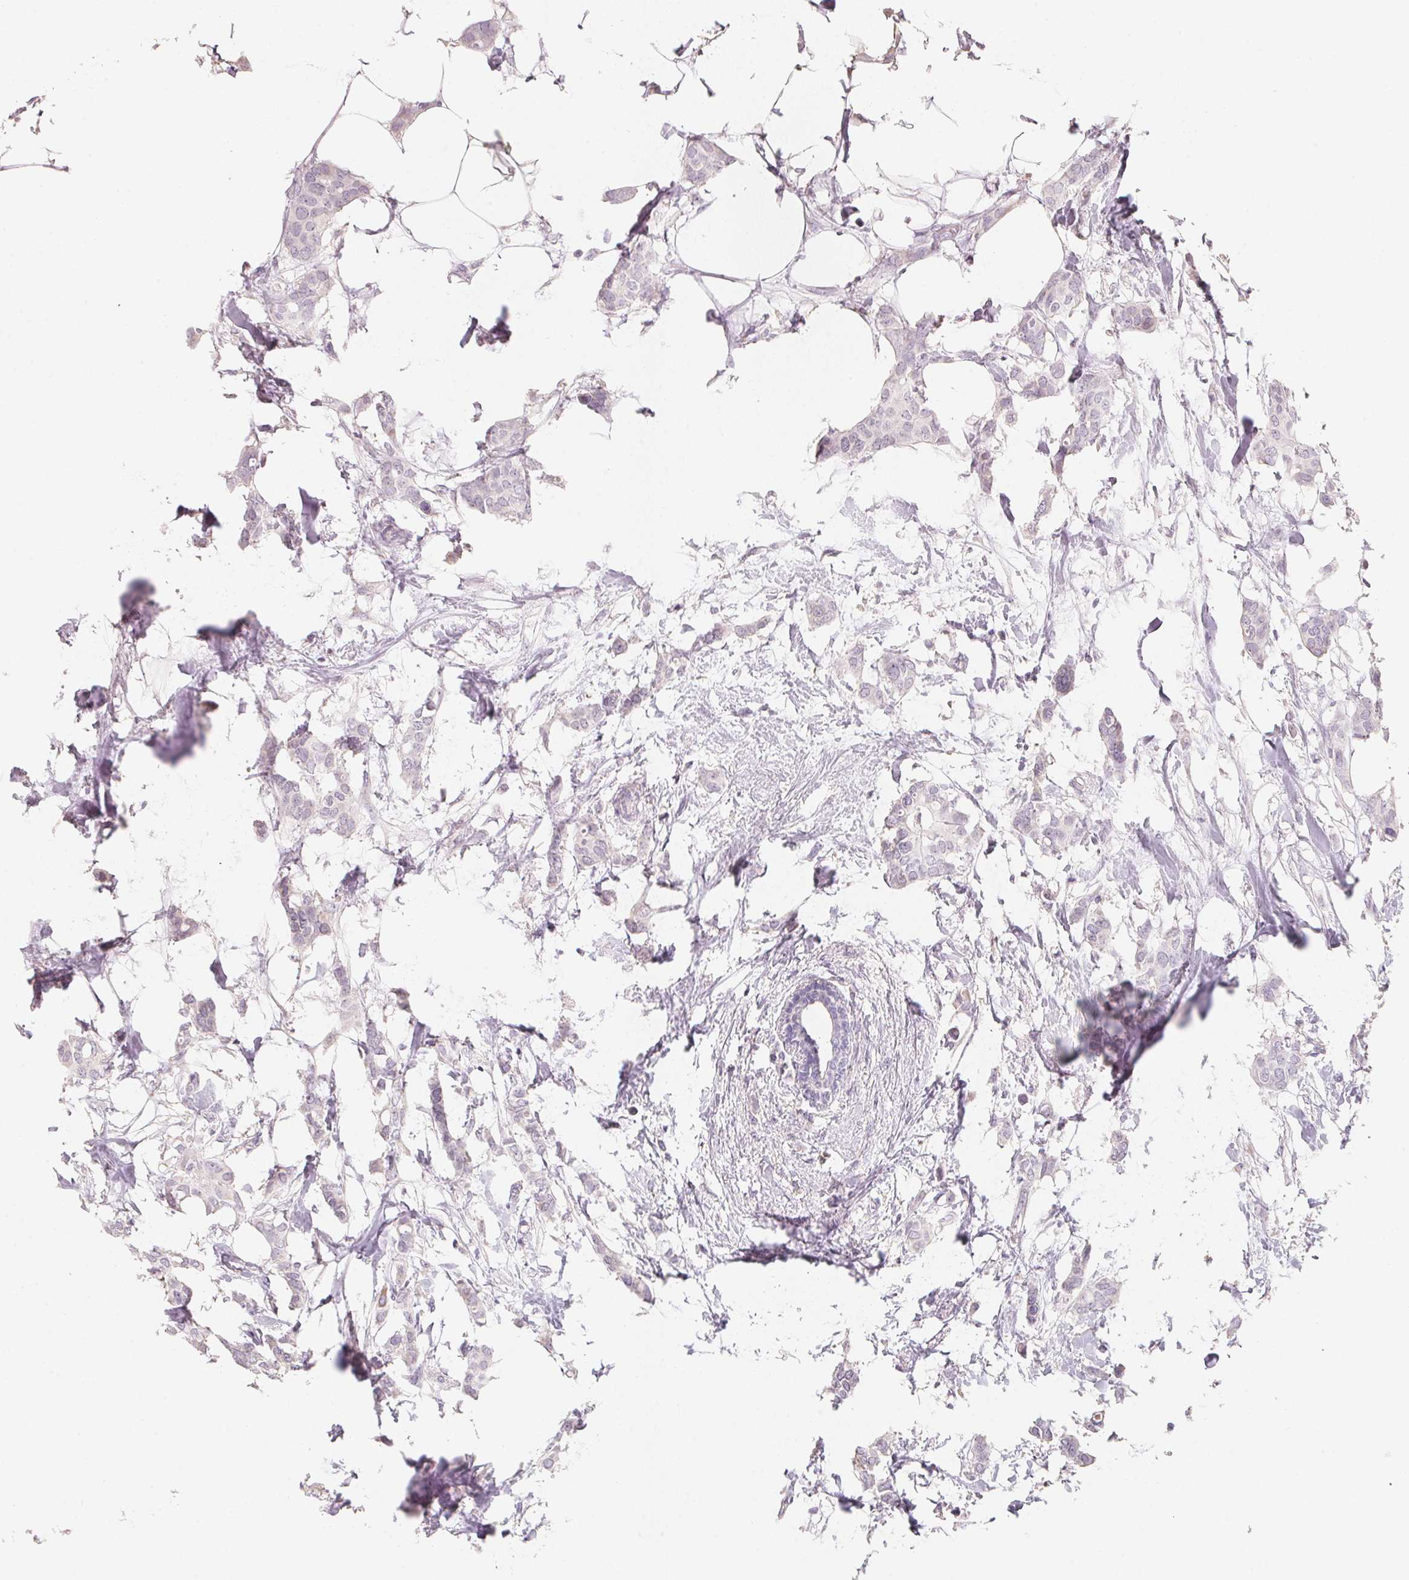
{"staining": {"intensity": "negative", "quantity": "none", "location": "none"}, "tissue": "breast cancer", "cell_type": "Tumor cells", "image_type": "cancer", "snomed": [{"axis": "morphology", "description": "Duct carcinoma"}, {"axis": "topography", "description": "Breast"}], "caption": "Tumor cells are negative for brown protein staining in breast cancer (infiltrating ductal carcinoma). (IHC, brightfield microscopy, high magnification).", "gene": "TREH", "patient": {"sex": "female", "age": 62}}